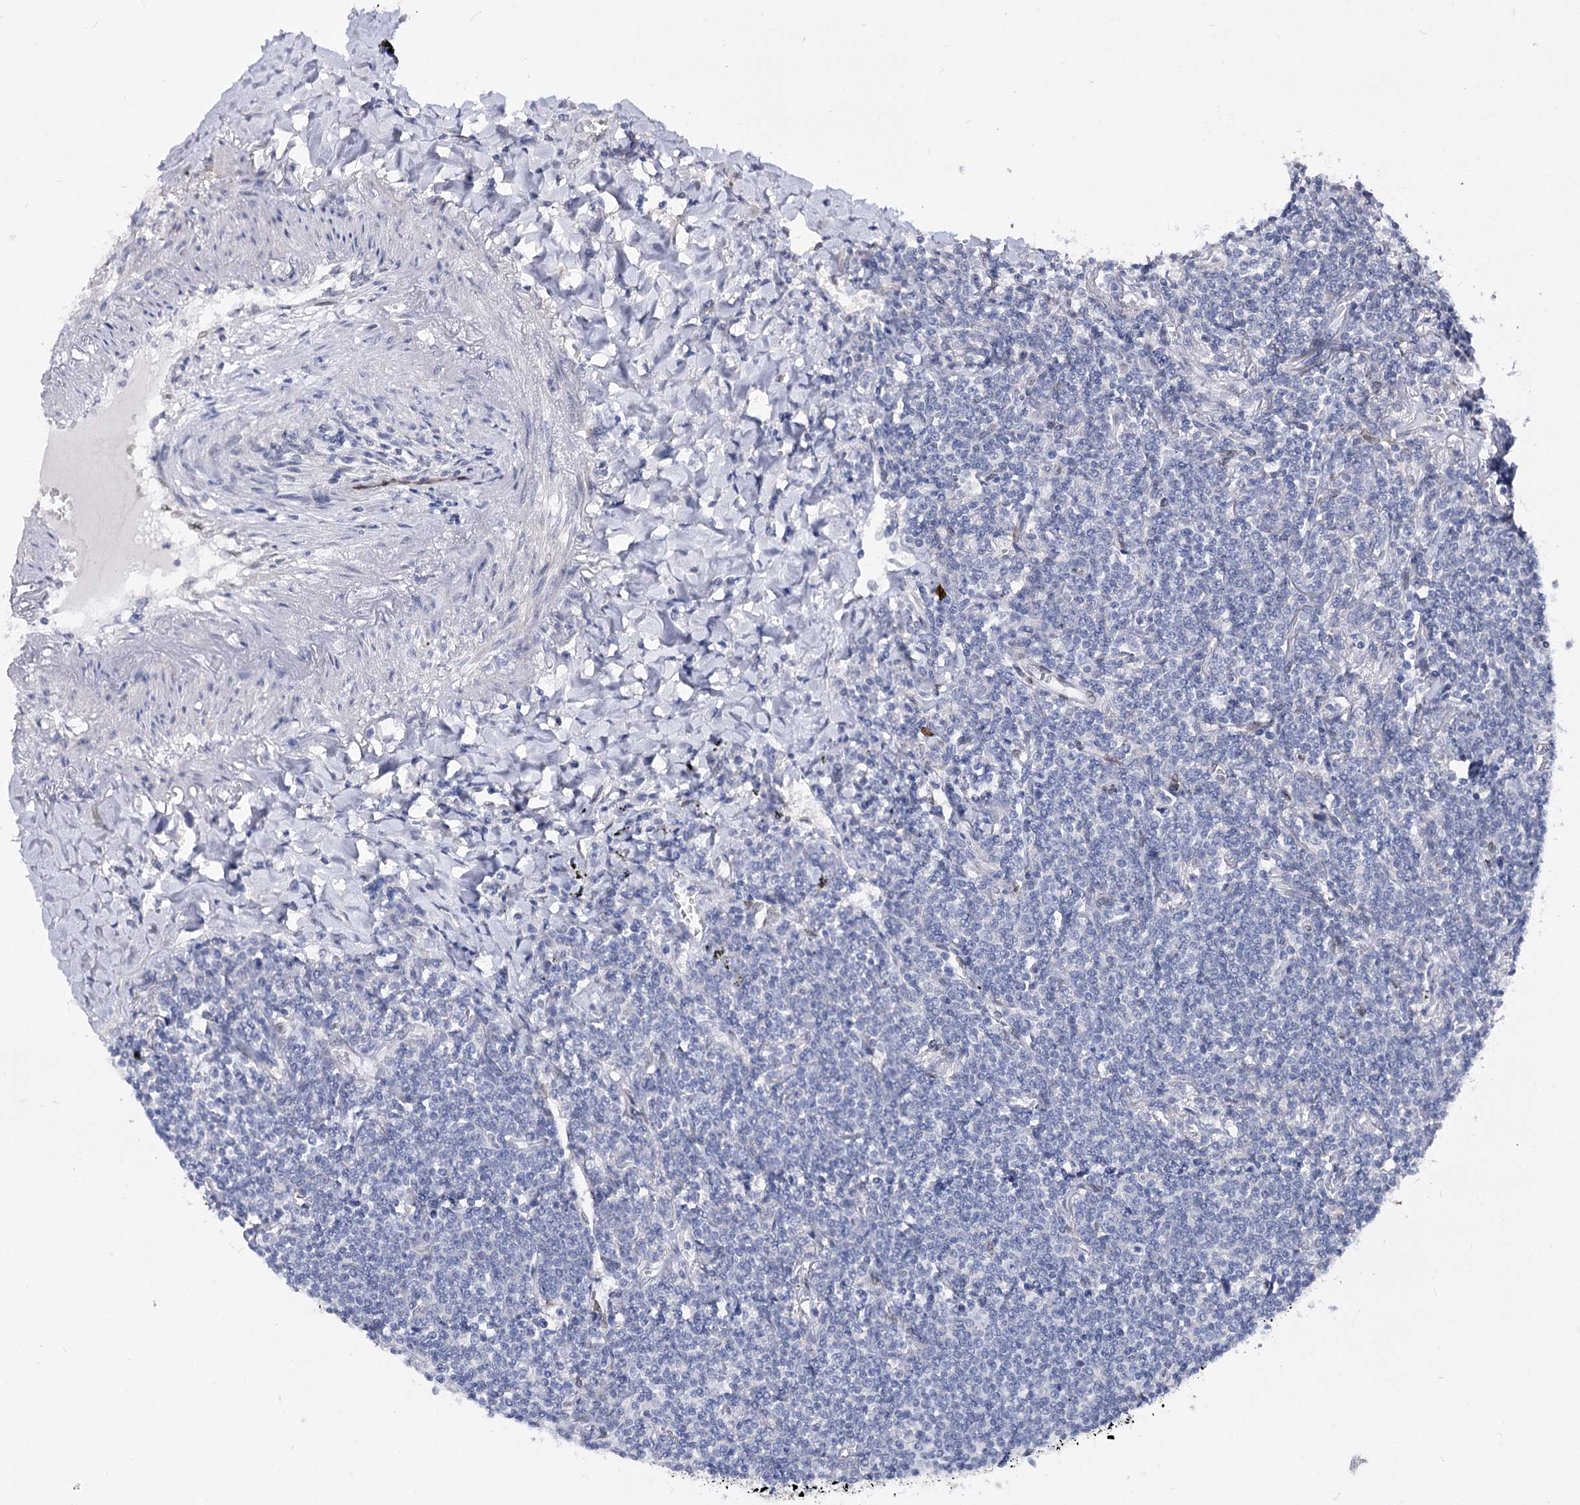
{"staining": {"intensity": "negative", "quantity": "none", "location": "none"}, "tissue": "lymphoma", "cell_type": "Tumor cells", "image_type": "cancer", "snomed": [{"axis": "morphology", "description": "Malignant lymphoma, non-Hodgkin's type, Low grade"}, {"axis": "topography", "description": "Lung"}], "caption": "Lymphoma stained for a protein using immunohistochemistry (IHC) displays no positivity tumor cells.", "gene": "TMEM201", "patient": {"sex": "female", "age": 71}}